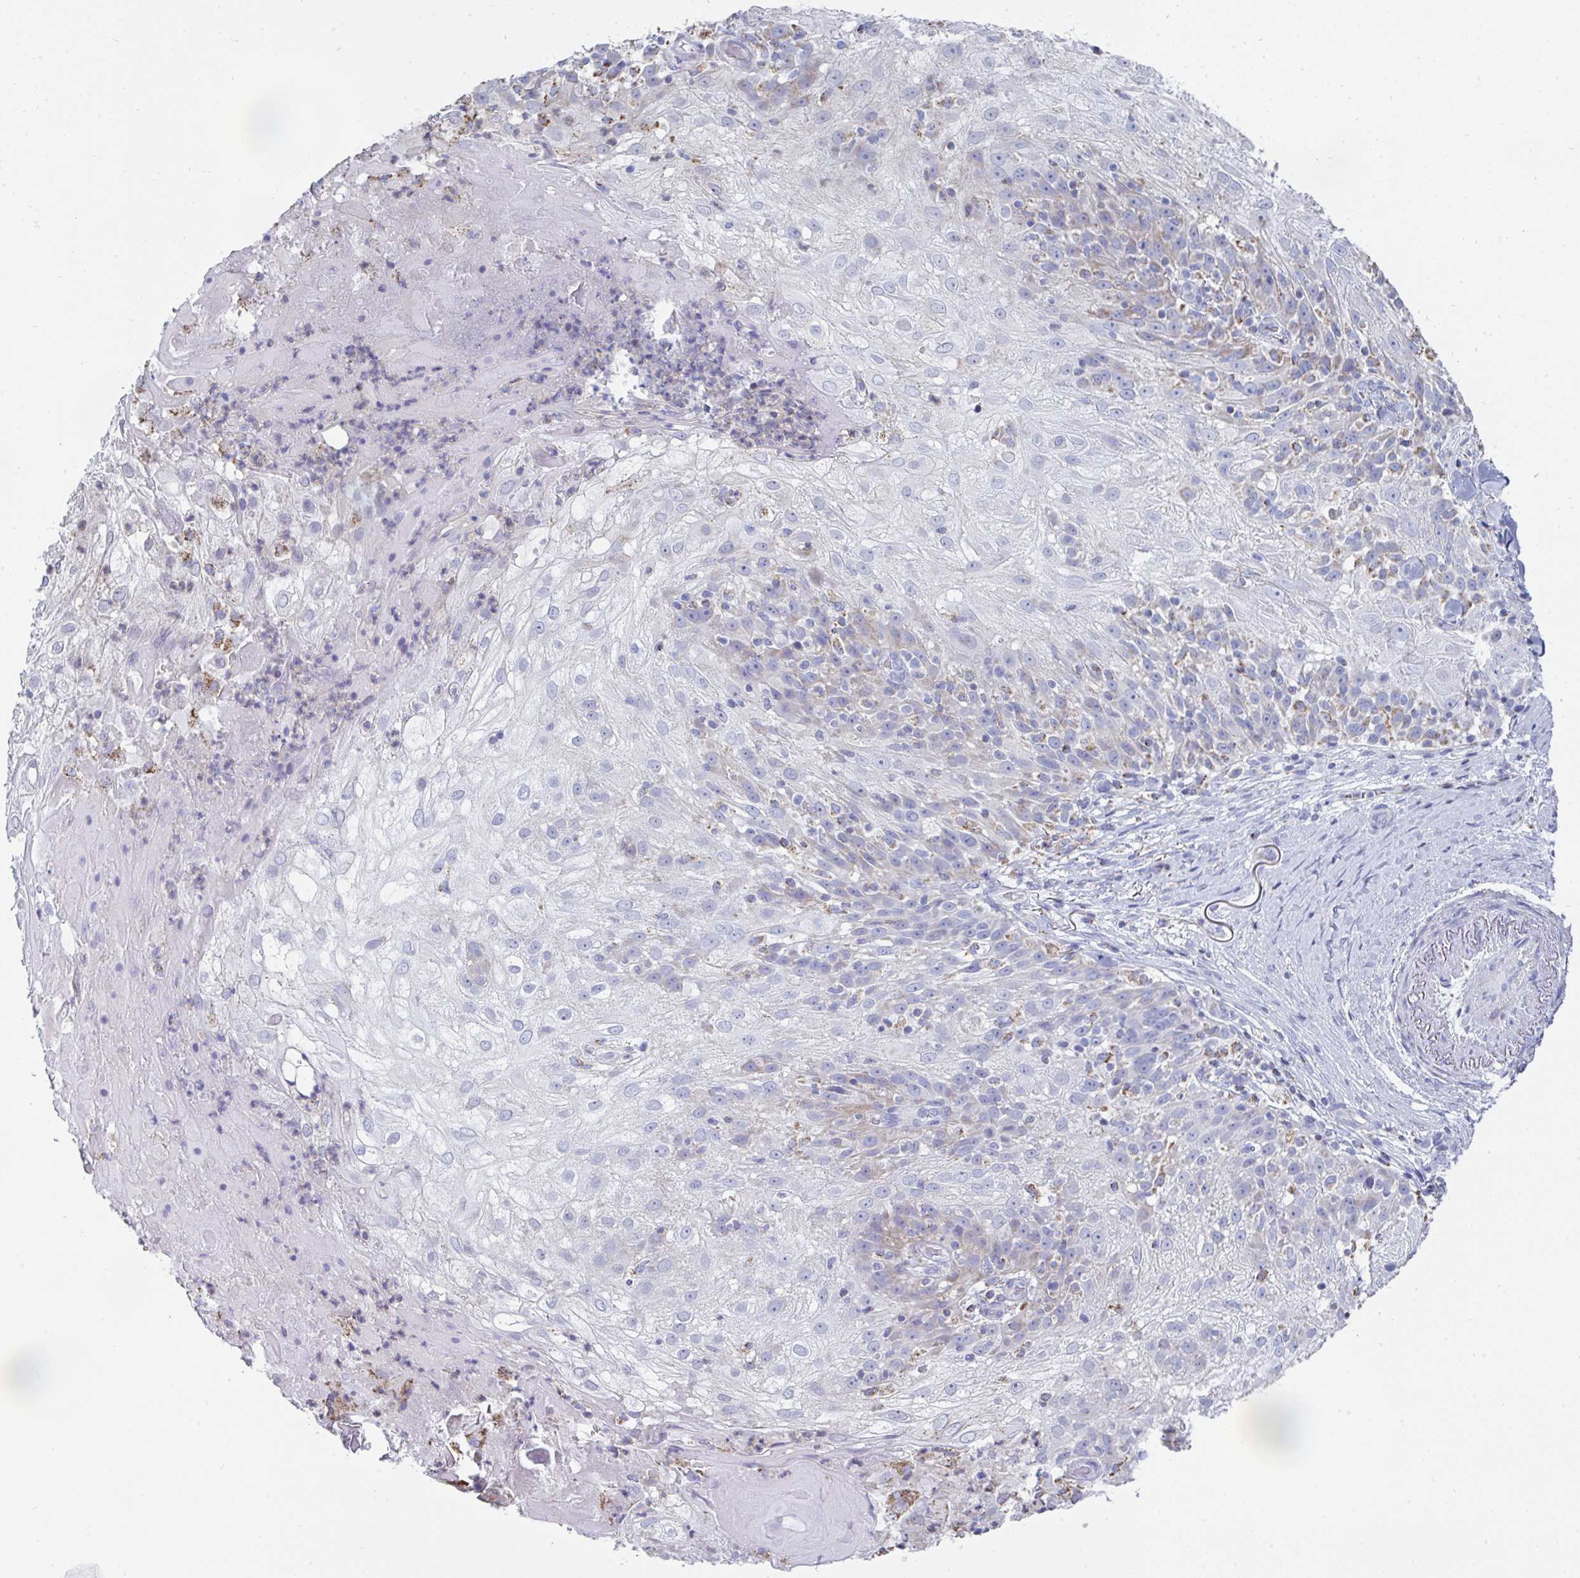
{"staining": {"intensity": "weak", "quantity": "<25%", "location": "cytoplasmic/membranous"}, "tissue": "skin cancer", "cell_type": "Tumor cells", "image_type": "cancer", "snomed": [{"axis": "morphology", "description": "Normal tissue, NOS"}, {"axis": "morphology", "description": "Squamous cell carcinoma, NOS"}, {"axis": "topography", "description": "Skin"}], "caption": "Skin squamous cell carcinoma stained for a protein using immunohistochemistry reveals no expression tumor cells.", "gene": "MGAM2", "patient": {"sex": "female", "age": 83}}